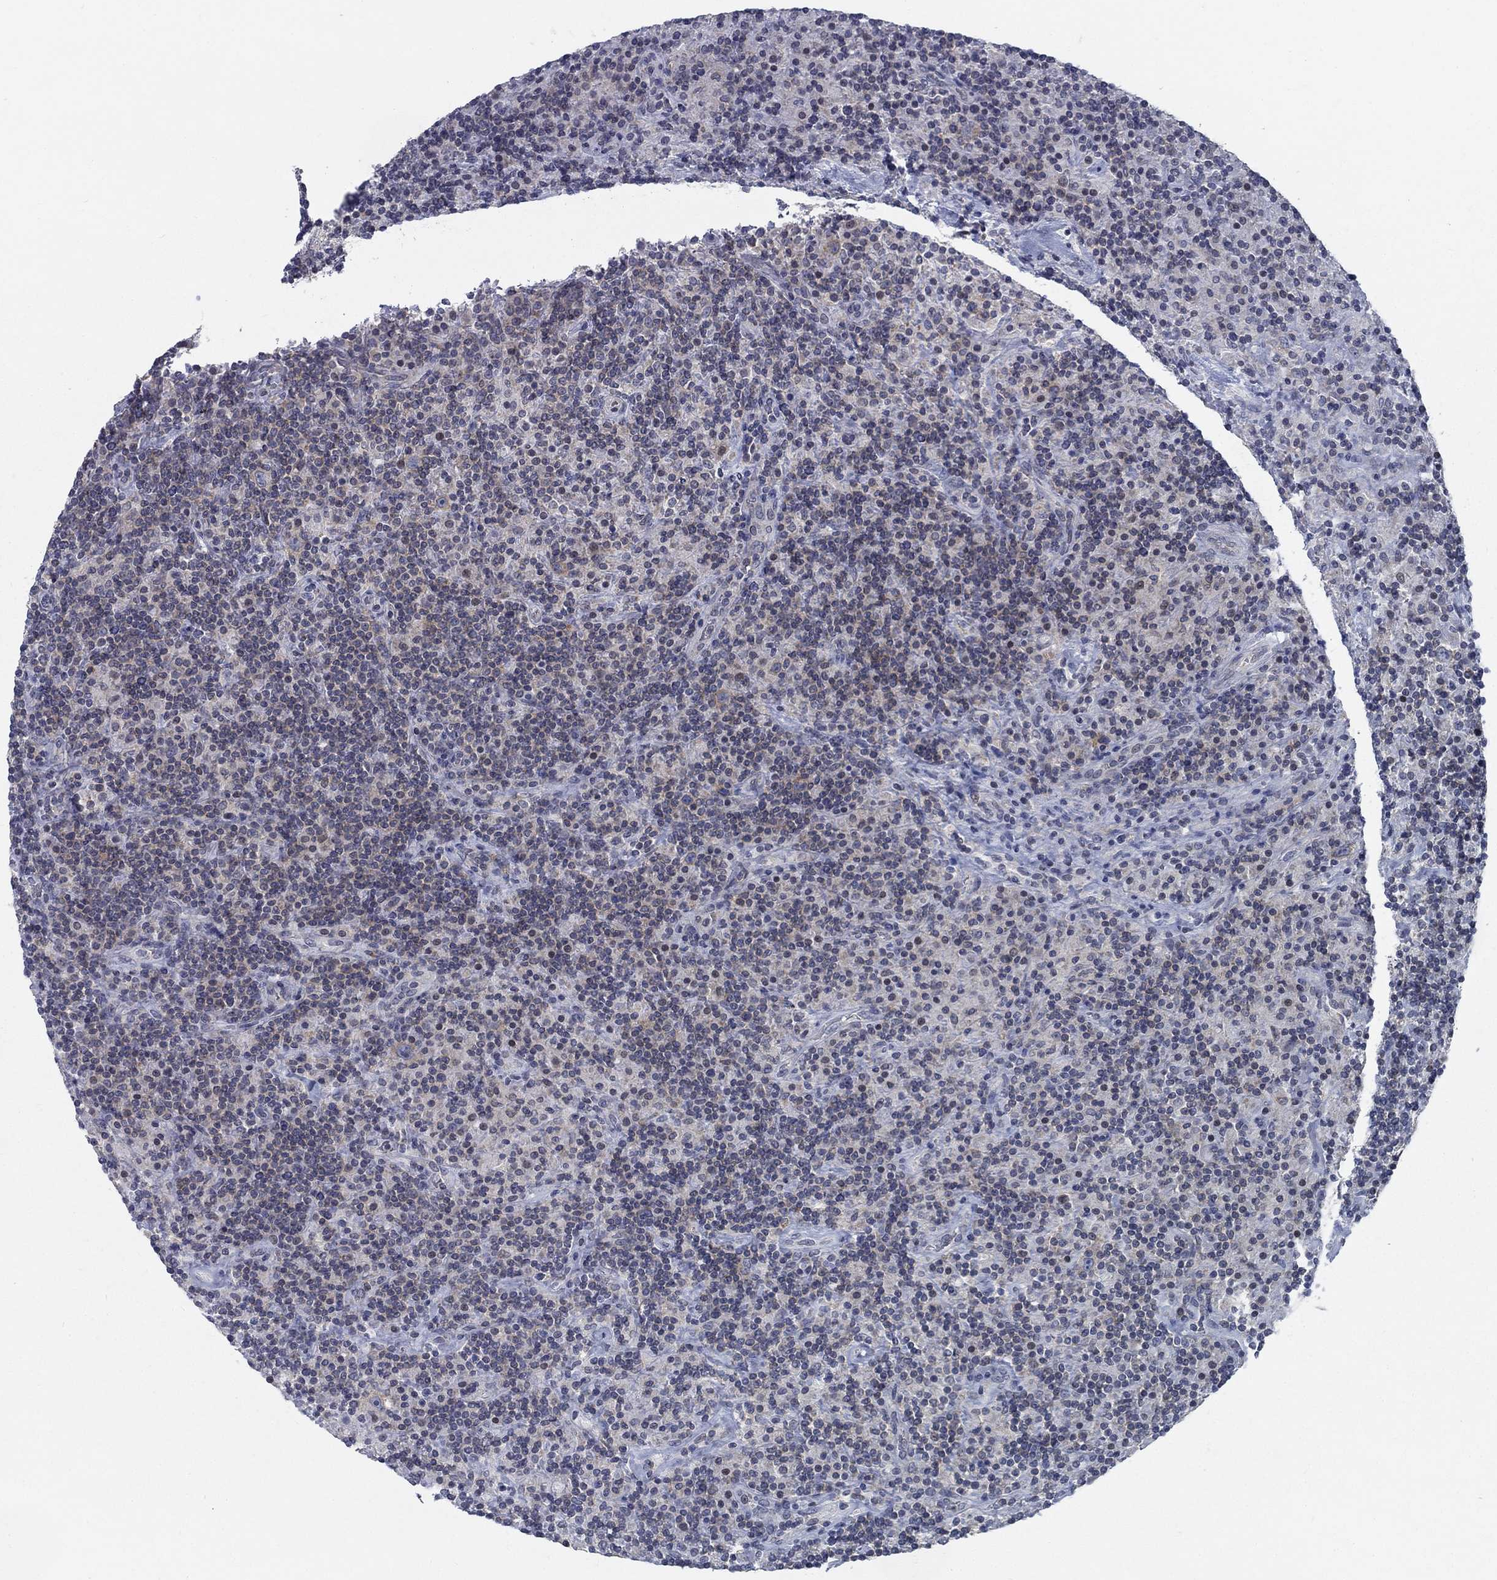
{"staining": {"intensity": "negative", "quantity": "none", "location": "none"}, "tissue": "lymphoma", "cell_type": "Tumor cells", "image_type": "cancer", "snomed": [{"axis": "morphology", "description": "Hodgkin's disease, NOS"}, {"axis": "topography", "description": "Lymph node"}], "caption": "Tumor cells are negative for brown protein staining in lymphoma.", "gene": "ATP1A3", "patient": {"sex": "male", "age": 70}}